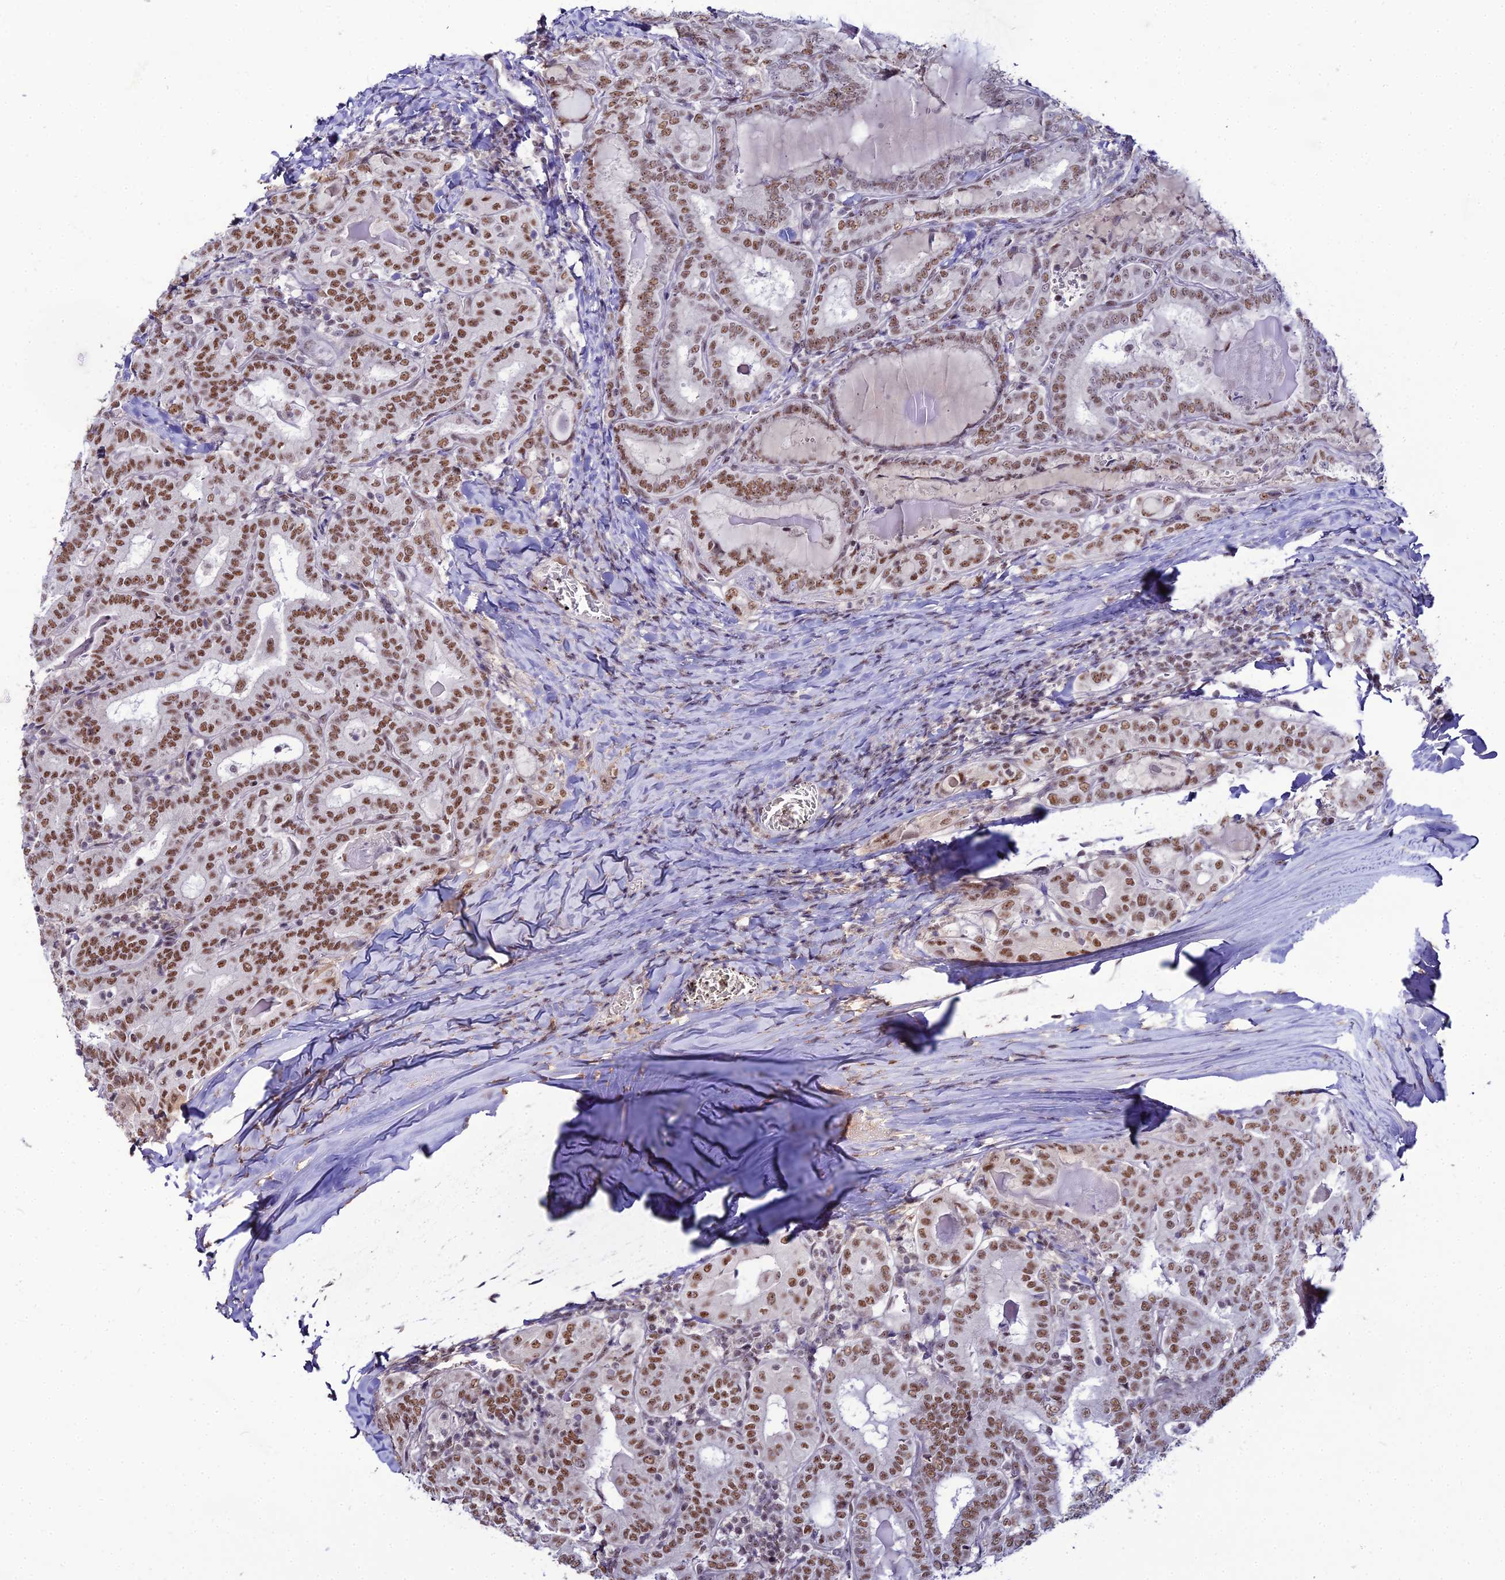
{"staining": {"intensity": "moderate", "quantity": ">75%", "location": "nuclear"}, "tissue": "thyroid cancer", "cell_type": "Tumor cells", "image_type": "cancer", "snomed": [{"axis": "morphology", "description": "Papillary adenocarcinoma, NOS"}, {"axis": "topography", "description": "Thyroid gland"}], "caption": "A brown stain labels moderate nuclear staining of a protein in thyroid cancer tumor cells.", "gene": "RBM12", "patient": {"sex": "female", "age": 72}}